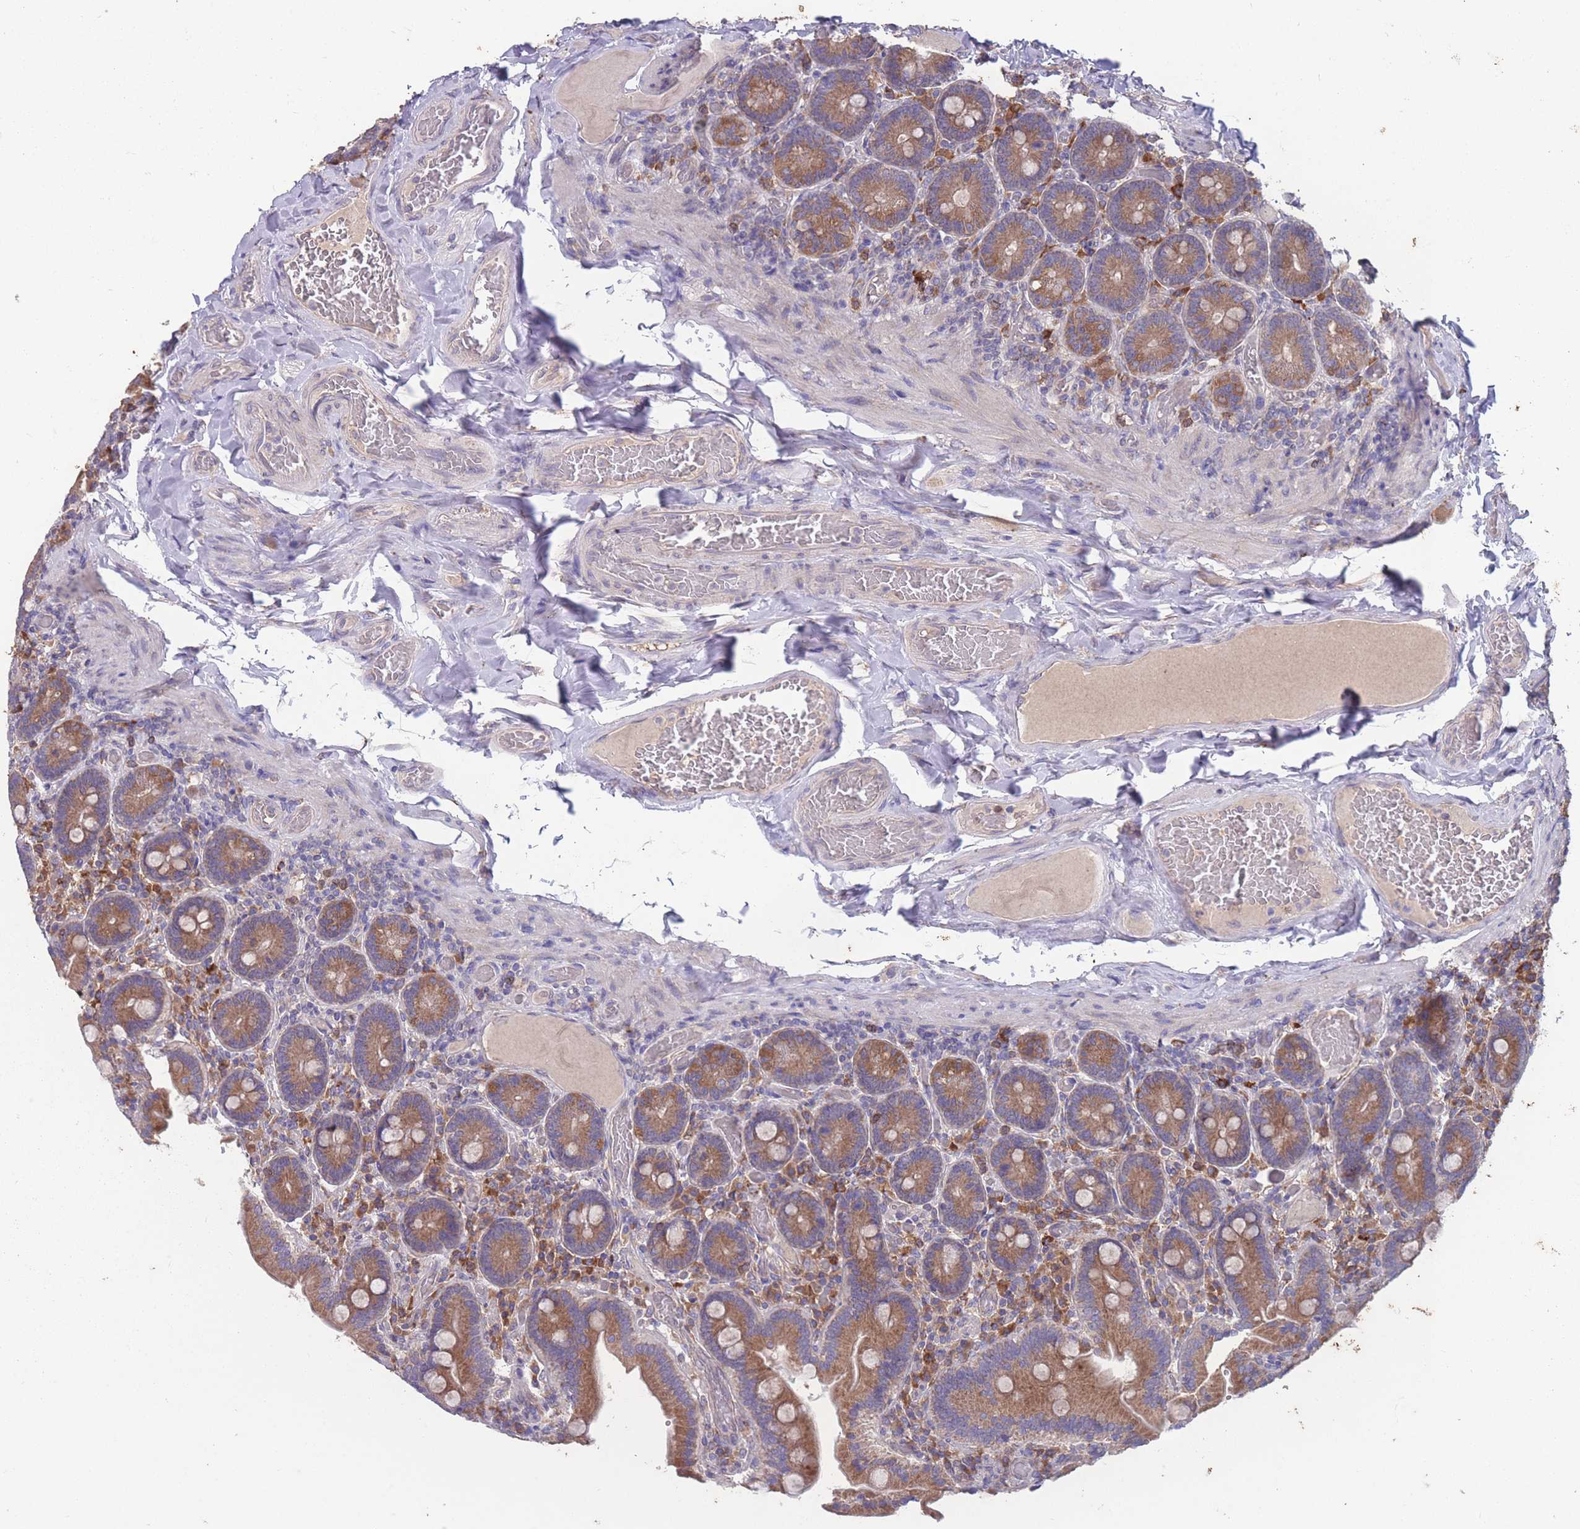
{"staining": {"intensity": "moderate", "quantity": ">75%", "location": "cytoplasmic/membranous"}, "tissue": "duodenum", "cell_type": "Glandular cells", "image_type": "normal", "snomed": [{"axis": "morphology", "description": "Normal tissue, NOS"}, {"axis": "topography", "description": "Duodenum"}], "caption": "IHC photomicrograph of unremarkable duodenum: human duodenum stained using IHC exhibits medium levels of moderate protein expression localized specifically in the cytoplasmic/membranous of glandular cells, appearing as a cytoplasmic/membranous brown color.", "gene": "STIM2", "patient": {"sex": "female", "age": 62}}